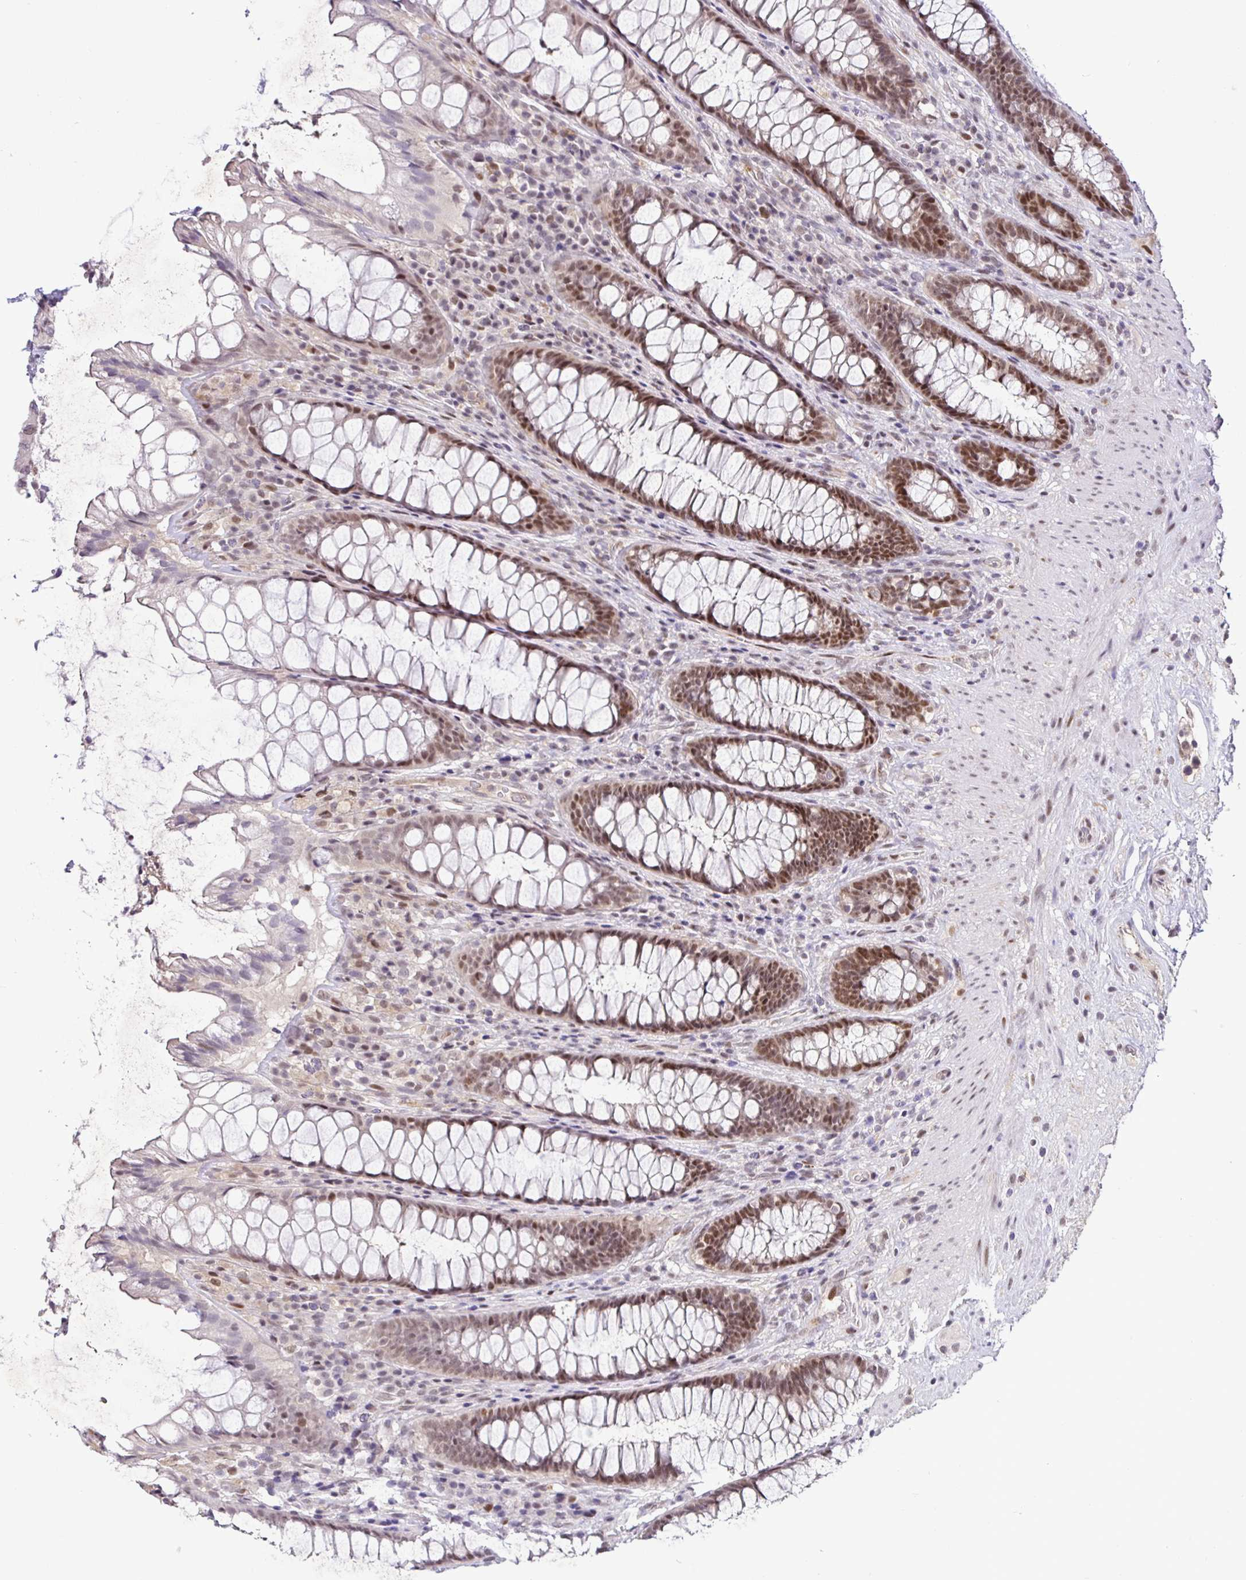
{"staining": {"intensity": "moderate", "quantity": "25%-75%", "location": "nuclear"}, "tissue": "rectum", "cell_type": "Glandular cells", "image_type": "normal", "snomed": [{"axis": "morphology", "description": "Normal tissue, NOS"}, {"axis": "topography", "description": "Rectum"}], "caption": "A high-resolution histopathology image shows immunohistochemistry staining of normal rectum, which exhibits moderate nuclear staining in about 25%-75% of glandular cells.", "gene": "NUP188", "patient": {"sex": "male", "age": 72}}